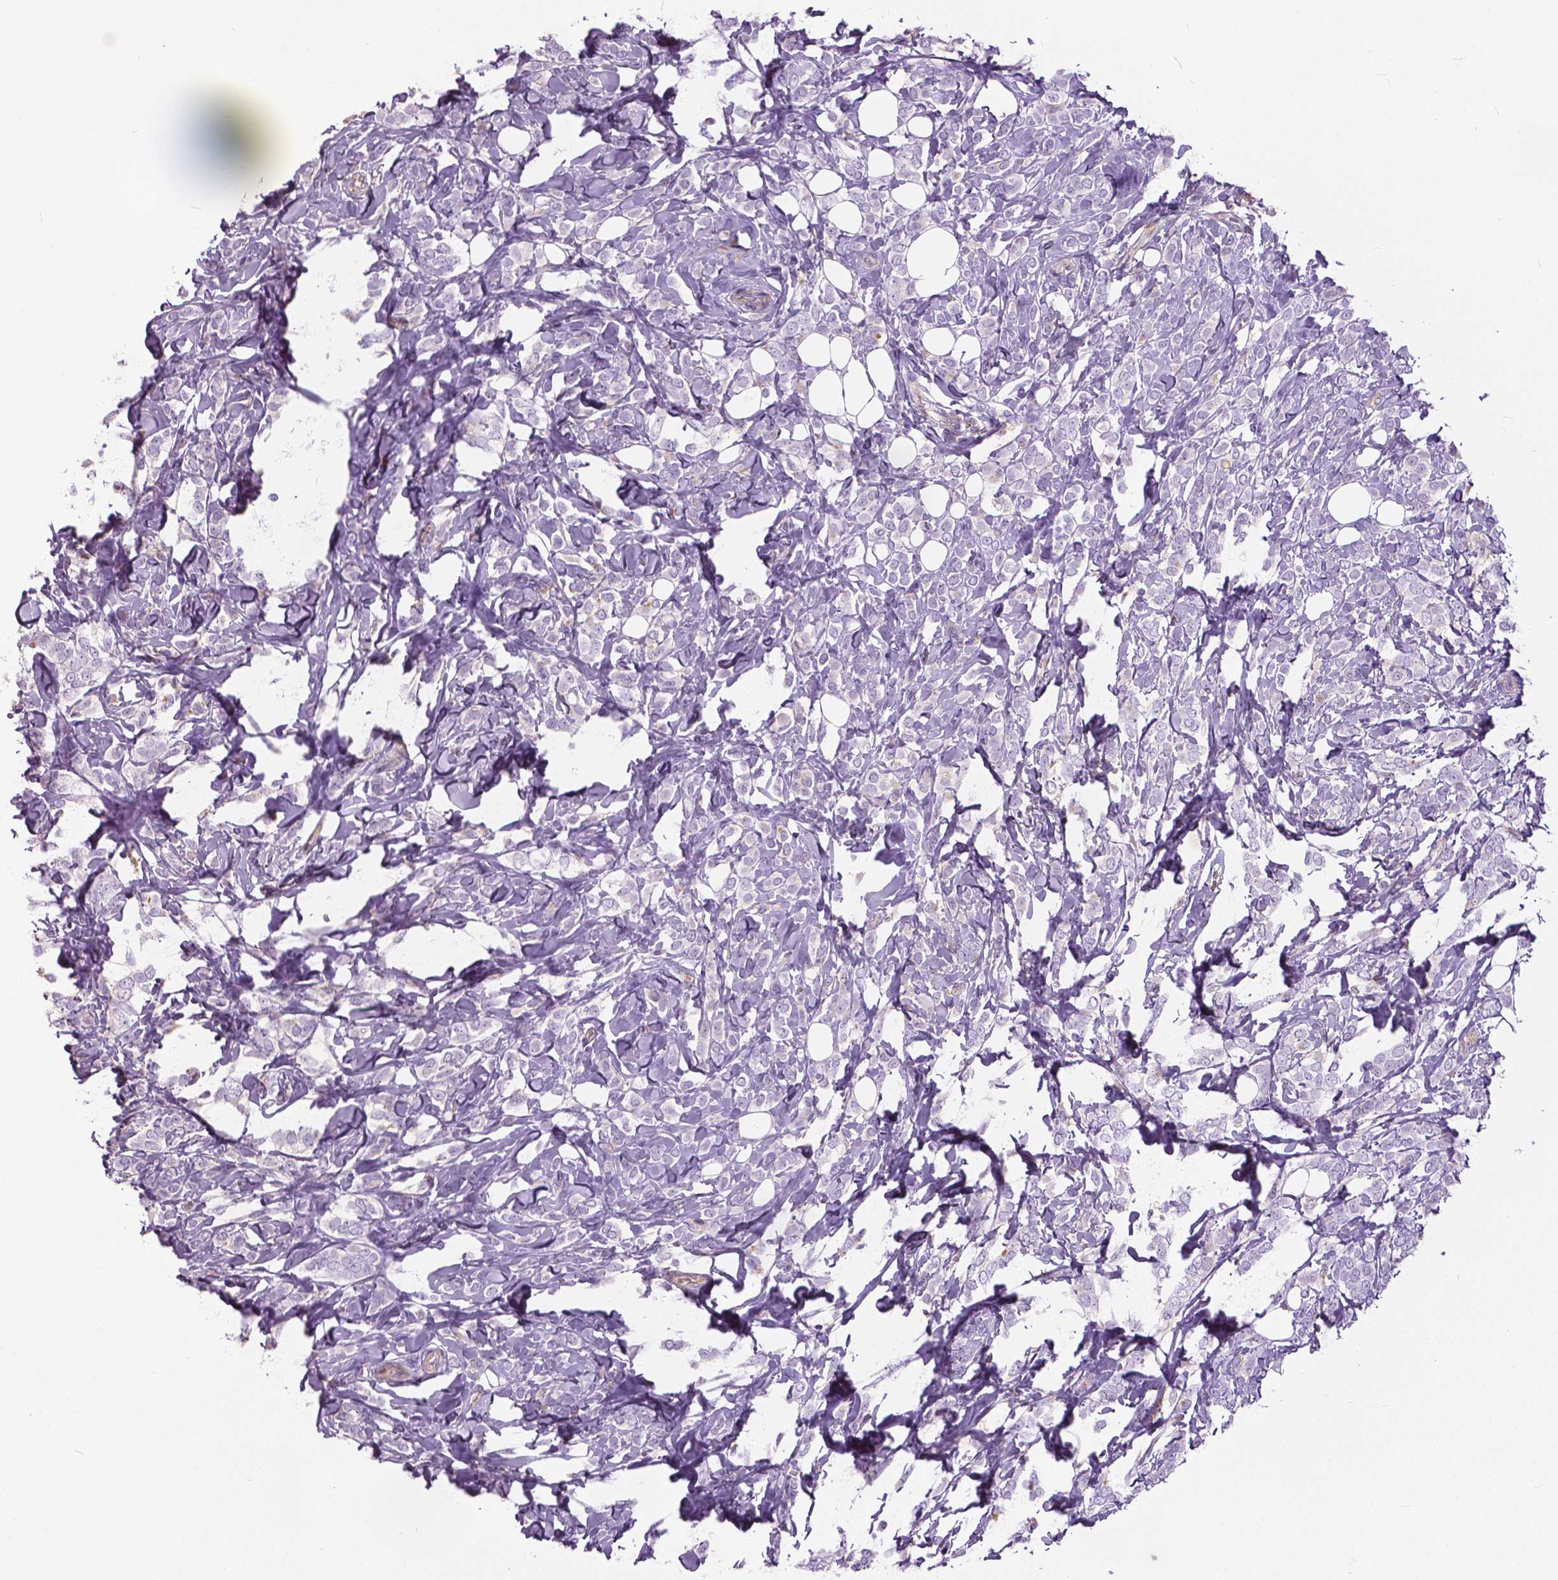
{"staining": {"intensity": "negative", "quantity": "none", "location": "none"}, "tissue": "breast cancer", "cell_type": "Tumor cells", "image_type": "cancer", "snomed": [{"axis": "morphology", "description": "Lobular carcinoma"}, {"axis": "topography", "description": "Breast"}], "caption": "Tumor cells are negative for protein expression in human lobular carcinoma (breast).", "gene": "ANXA13", "patient": {"sex": "female", "age": 49}}